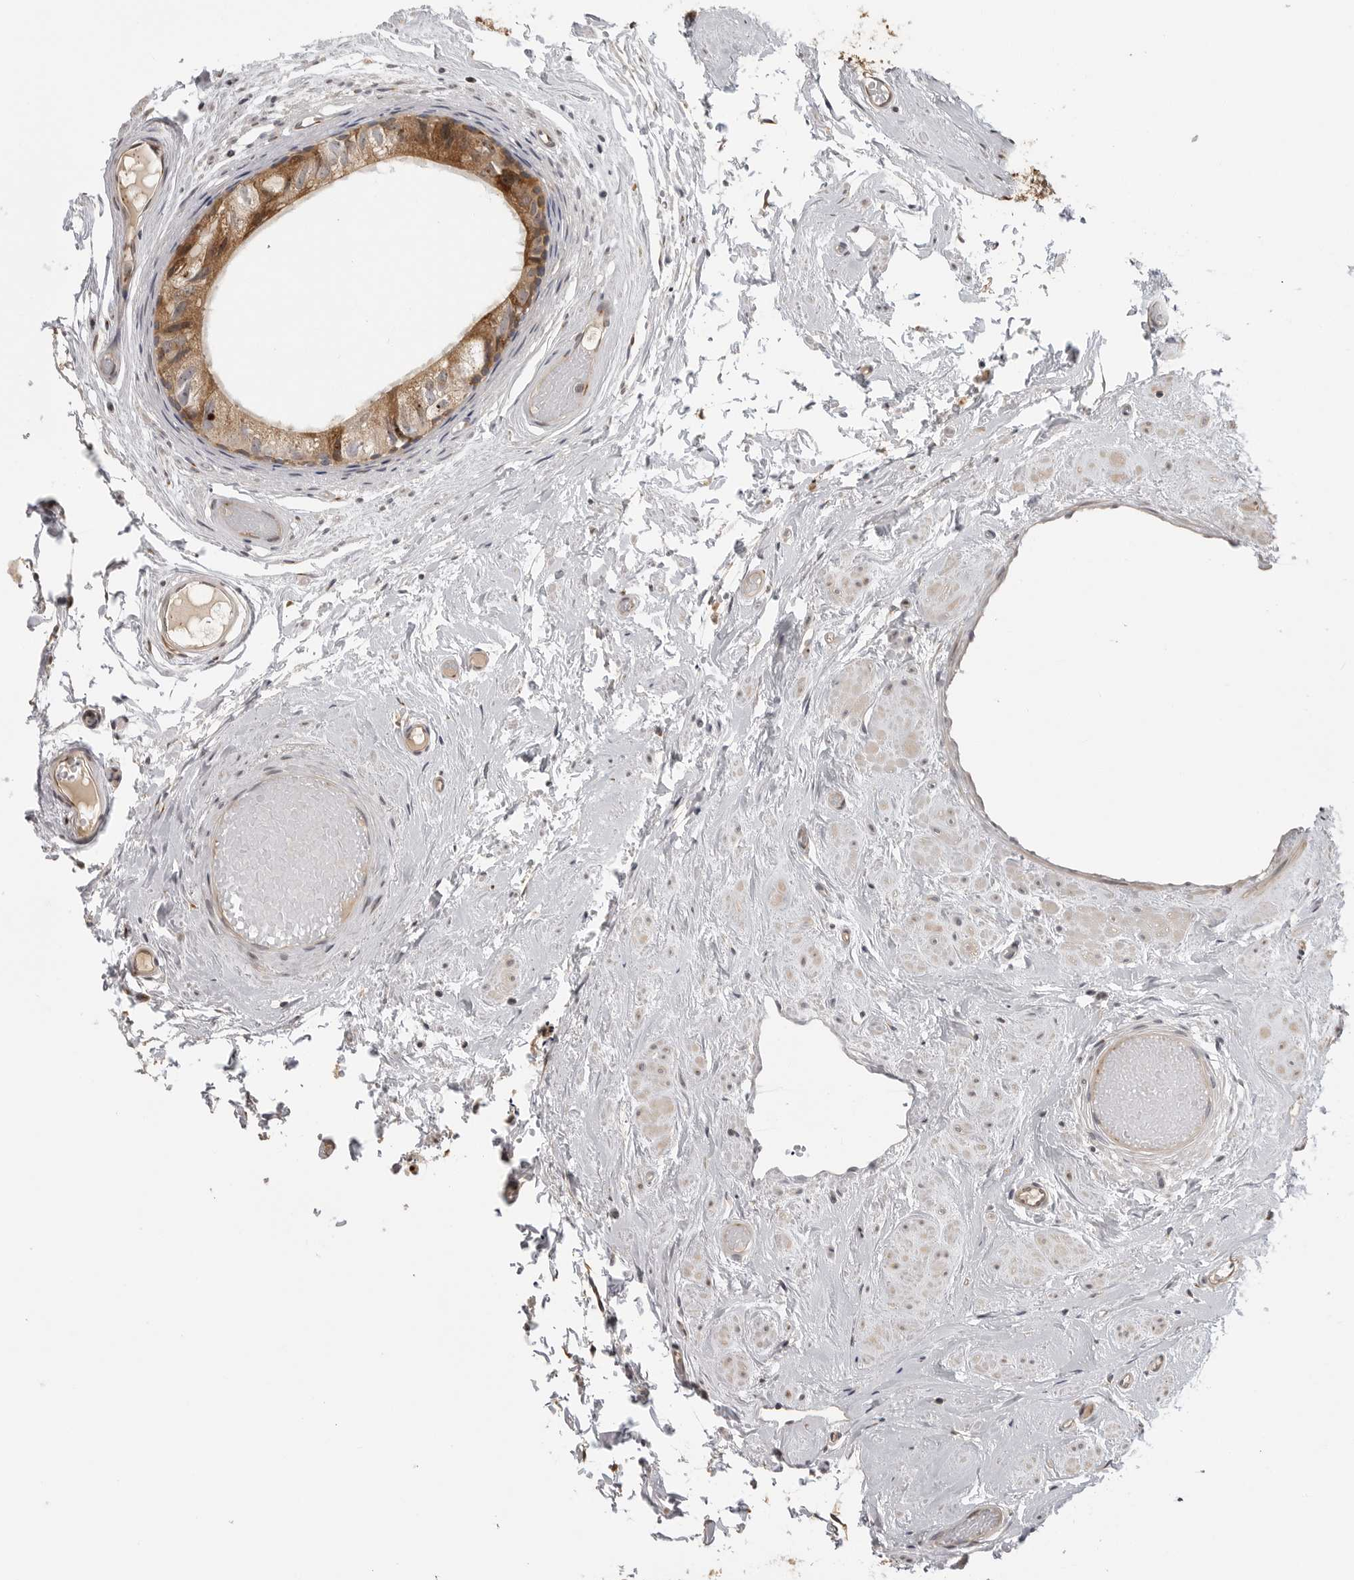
{"staining": {"intensity": "moderate", "quantity": "25%-75%", "location": "cytoplasmic/membranous"}, "tissue": "epididymis", "cell_type": "Glandular cells", "image_type": "normal", "snomed": [{"axis": "morphology", "description": "Normal tissue, NOS"}, {"axis": "topography", "description": "Epididymis"}], "caption": "Protein analysis of benign epididymis shows moderate cytoplasmic/membranous staining in approximately 25%-75% of glandular cells.", "gene": "IDO1", "patient": {"sex": "male", "age": 79}}